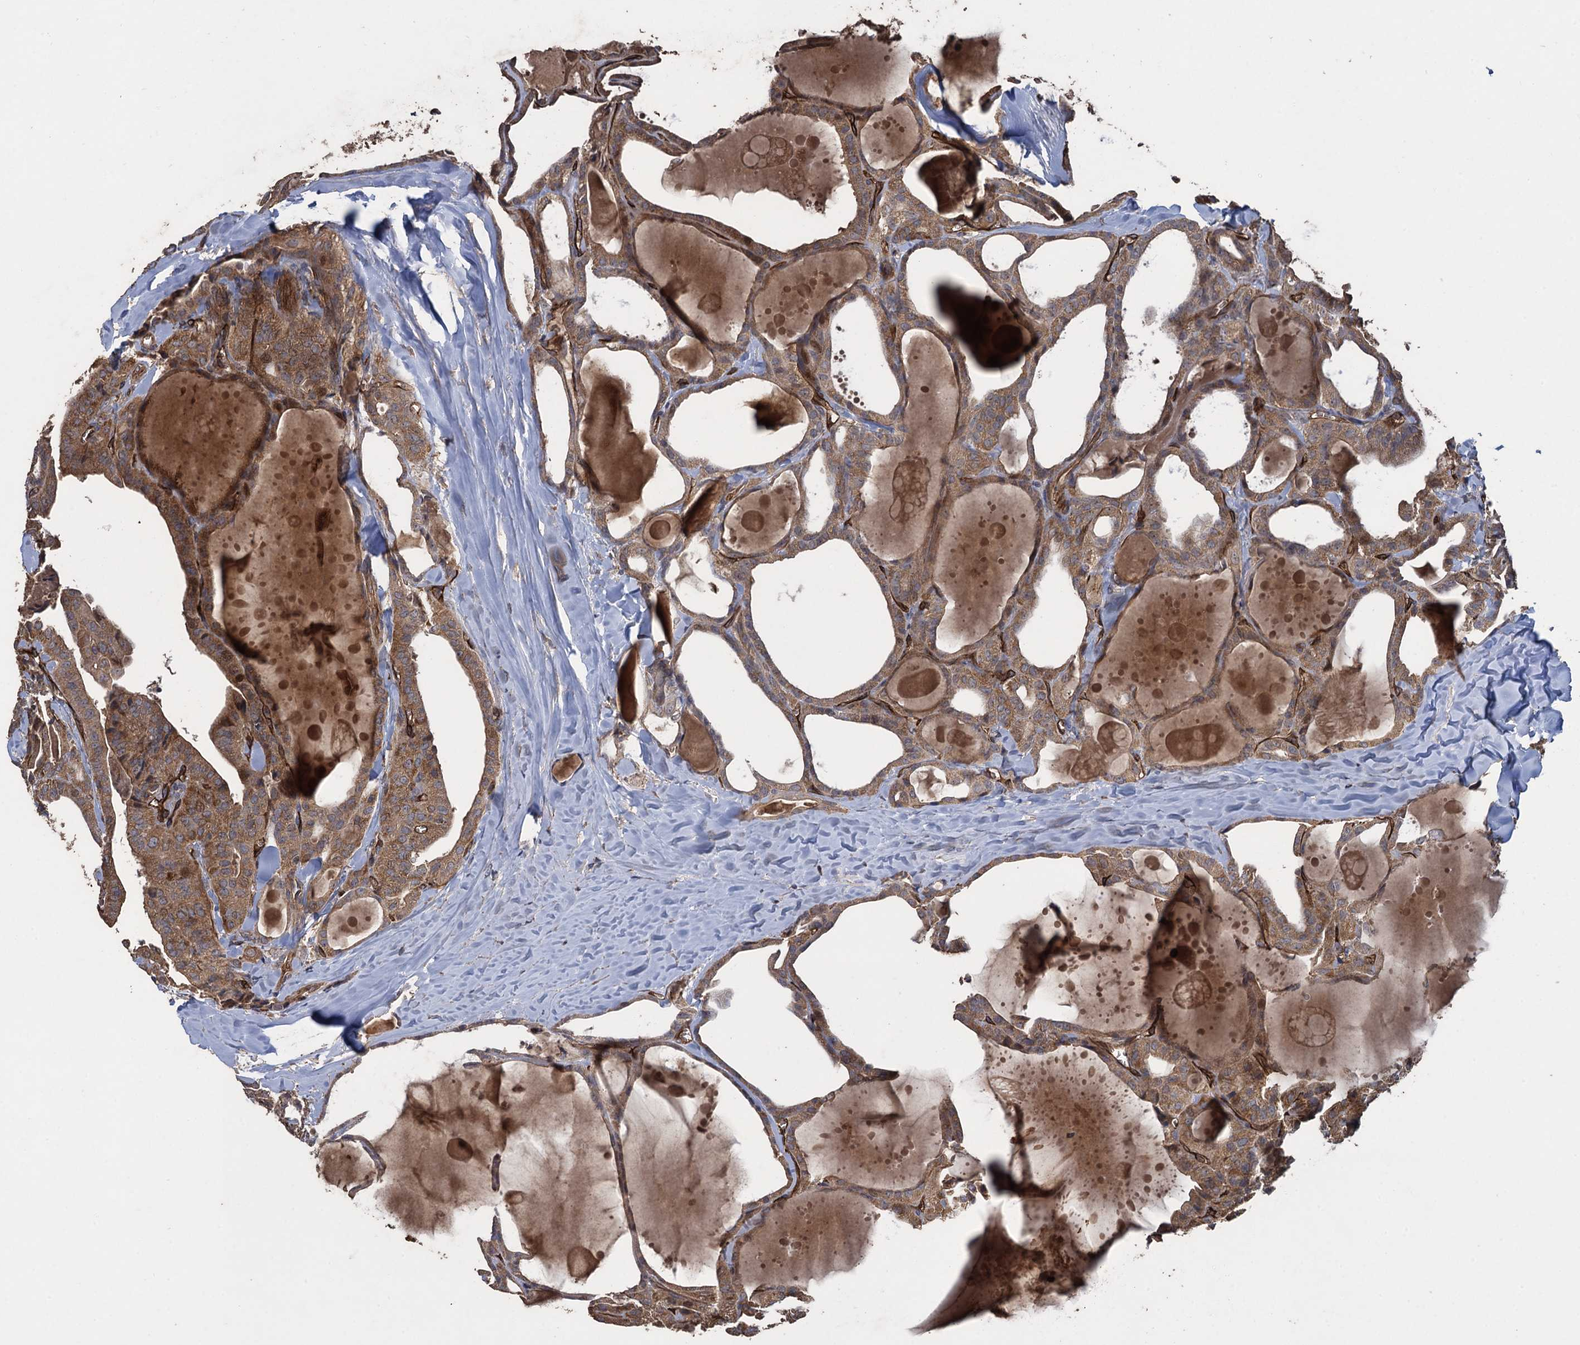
{"staining": {"intensity": "moderate", "quantity": ">75%", "location": "cytoplasmic/membranous"}, "tissue": "thyroid cancer", "cell_type": "Tumor cells", "image_type": "cancer", "snomed": [{"axis": "morphology", "description": "Papillary adenocarcinoma, NOS"}, {"axis": "topography", "description": "Thyroid gland"}], "caption": "An immunohistochemistry (IHC) micrograph of tumor tissue is shown. Protein staining in brown highlights moderate cytoplasmic/membranous positivity in thyroid papillary adenocarcinoma within tumor cells. (IHC, brightfield microscopy, high magnification).", "gene": "TXNDC11", "patient": {"sex": "male", "age": 52}}